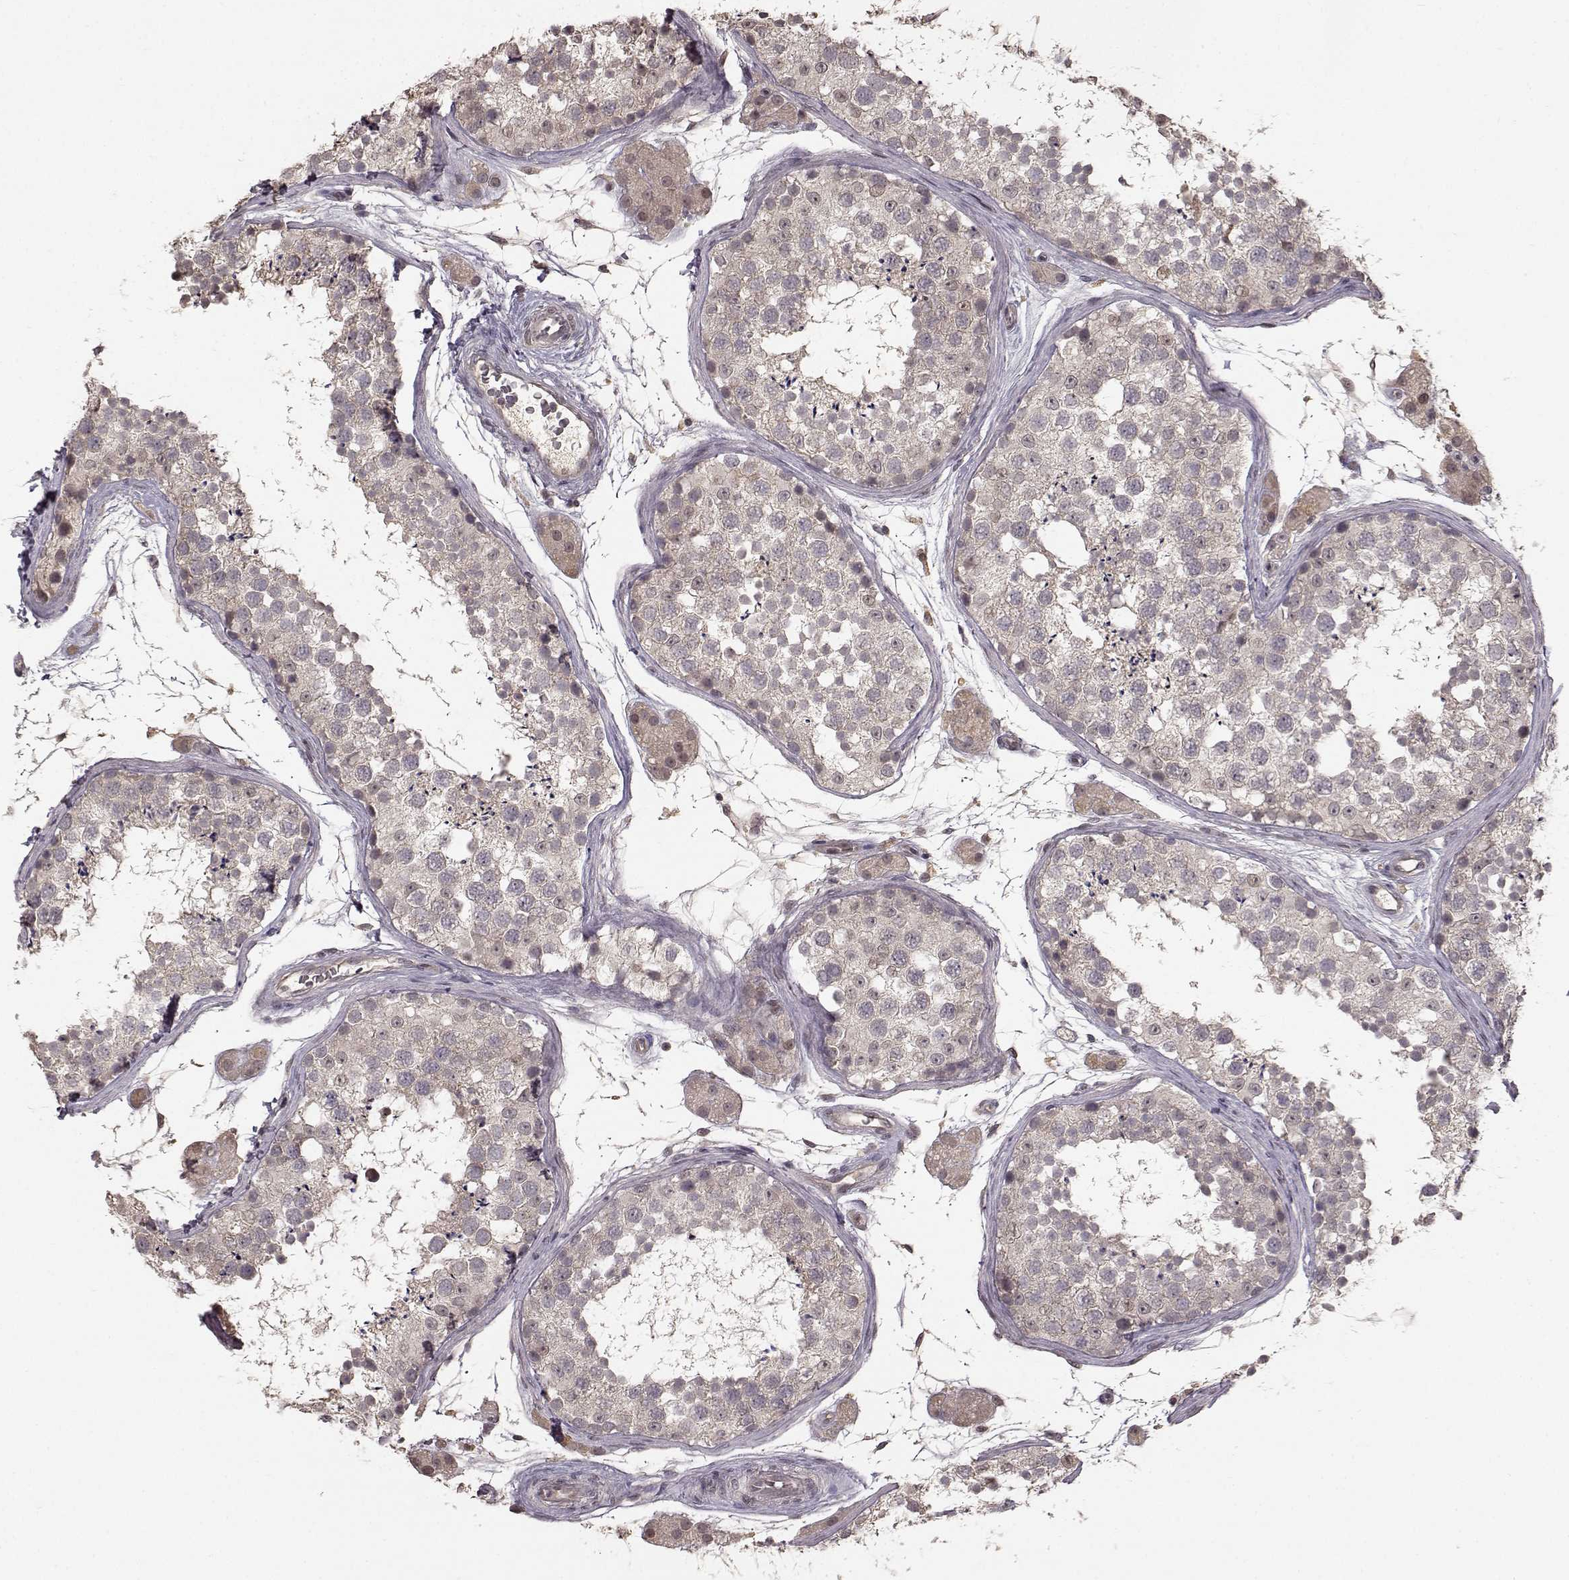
{"staining": {"intensity": "negative", "quantity": "none", "location": "none"}, "tissue": "testis", "cell_type": "Cells in seminiferous ducts", "image_type": "normal", "snomed": [{"axis": "morphology", "description": "Normal tissue, NOS"}, {"axis": "topography", "description": "Testis"}], "caption": "Immunohistochemistry (IHC) of benign testis shows no positivity in cells in seminiferous ducts.", "gene": "NTRK2", "patient": {"sex": "male", "age": 41}}